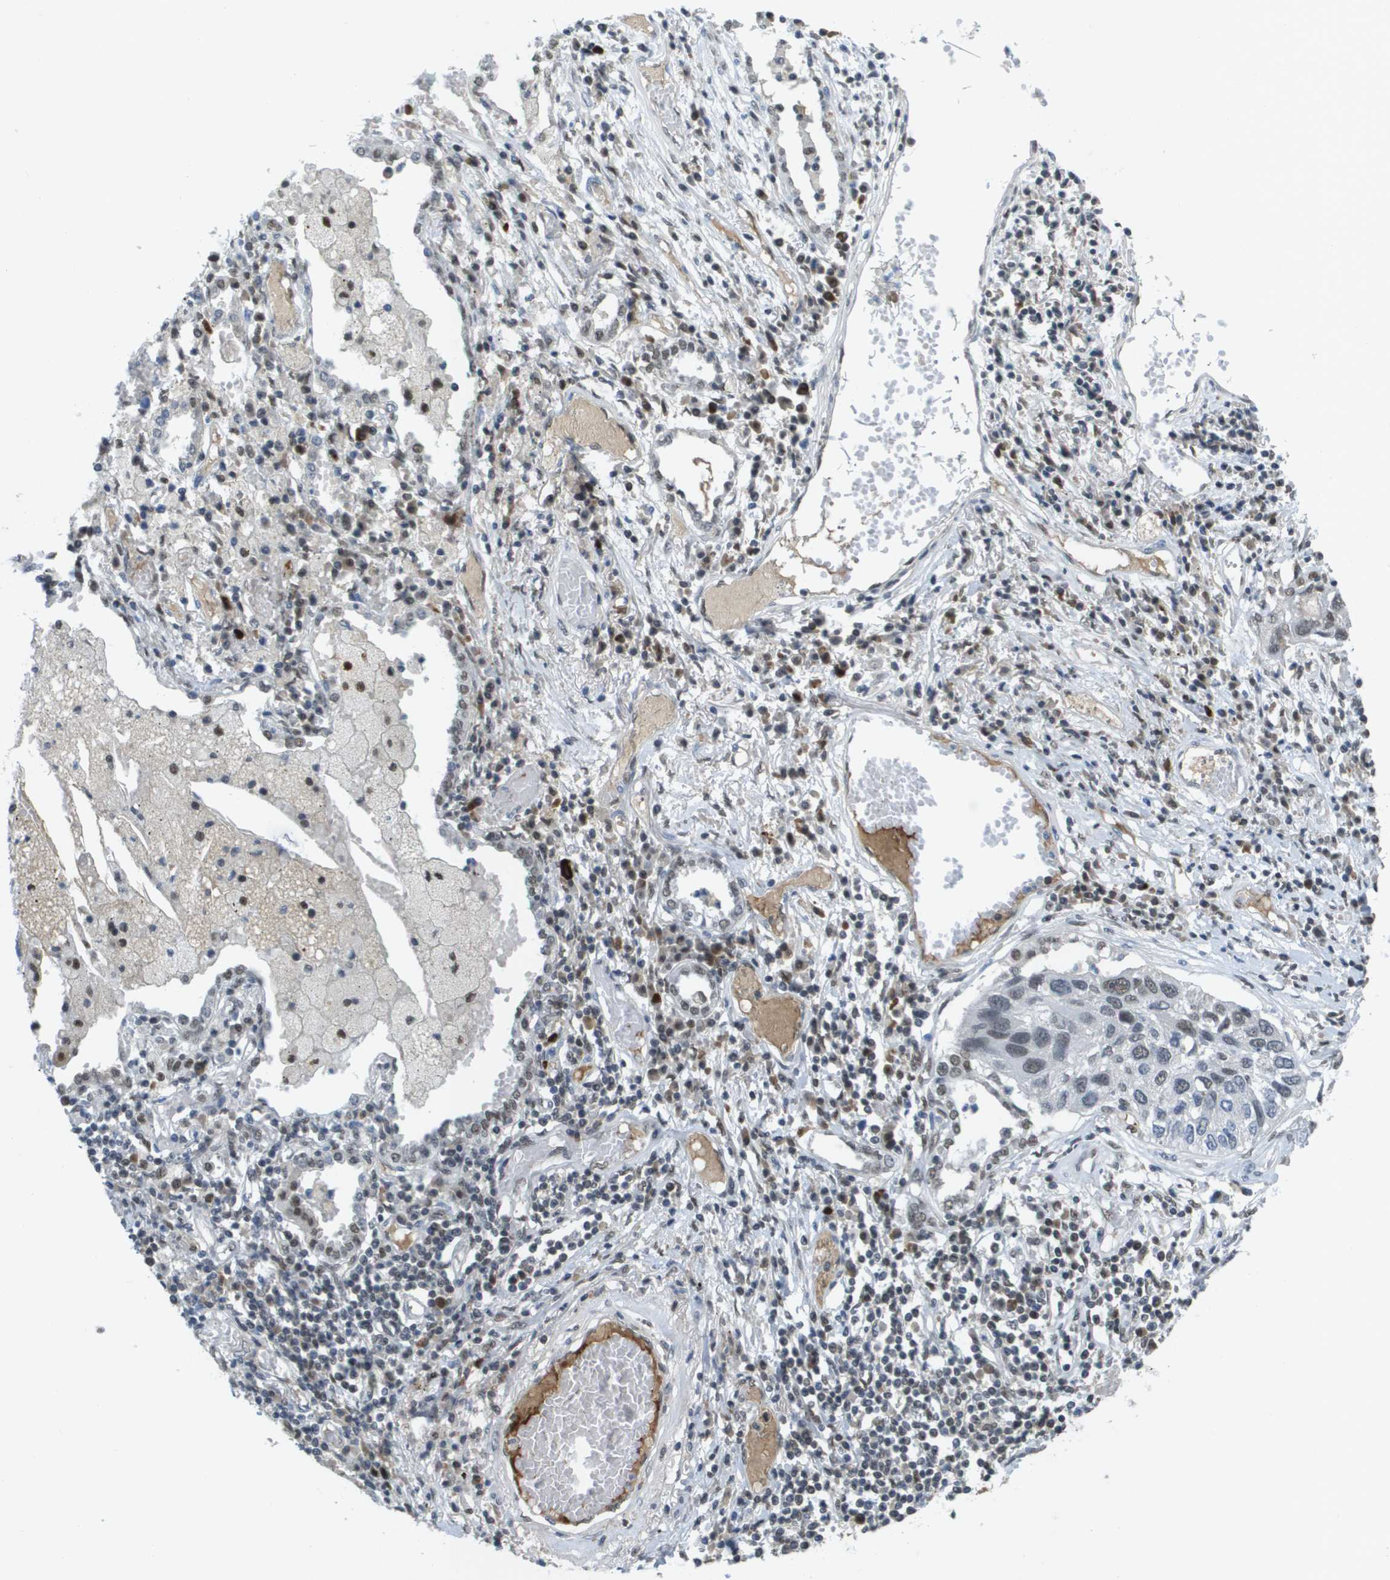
{"staining": {"intensity": "weak", "quantity": "25%-75%", "location": "nuclear"}, "tissue": "lung cancer", "cell_type": "Tumor cells", "image_type": "cancer", "snomed": [{"axis": "morphology", "description": "Squamous cell carcinoma, NOS"}, {"axis": "topography", "description": "Lung"}], "caption": "Protein expression analysis of human lung cancer reveals weak nuclear expression in approximately 25%-75% of tumor cells.", "gene": "TP53RK", "patient": {"sex": "male", "age": 71}}